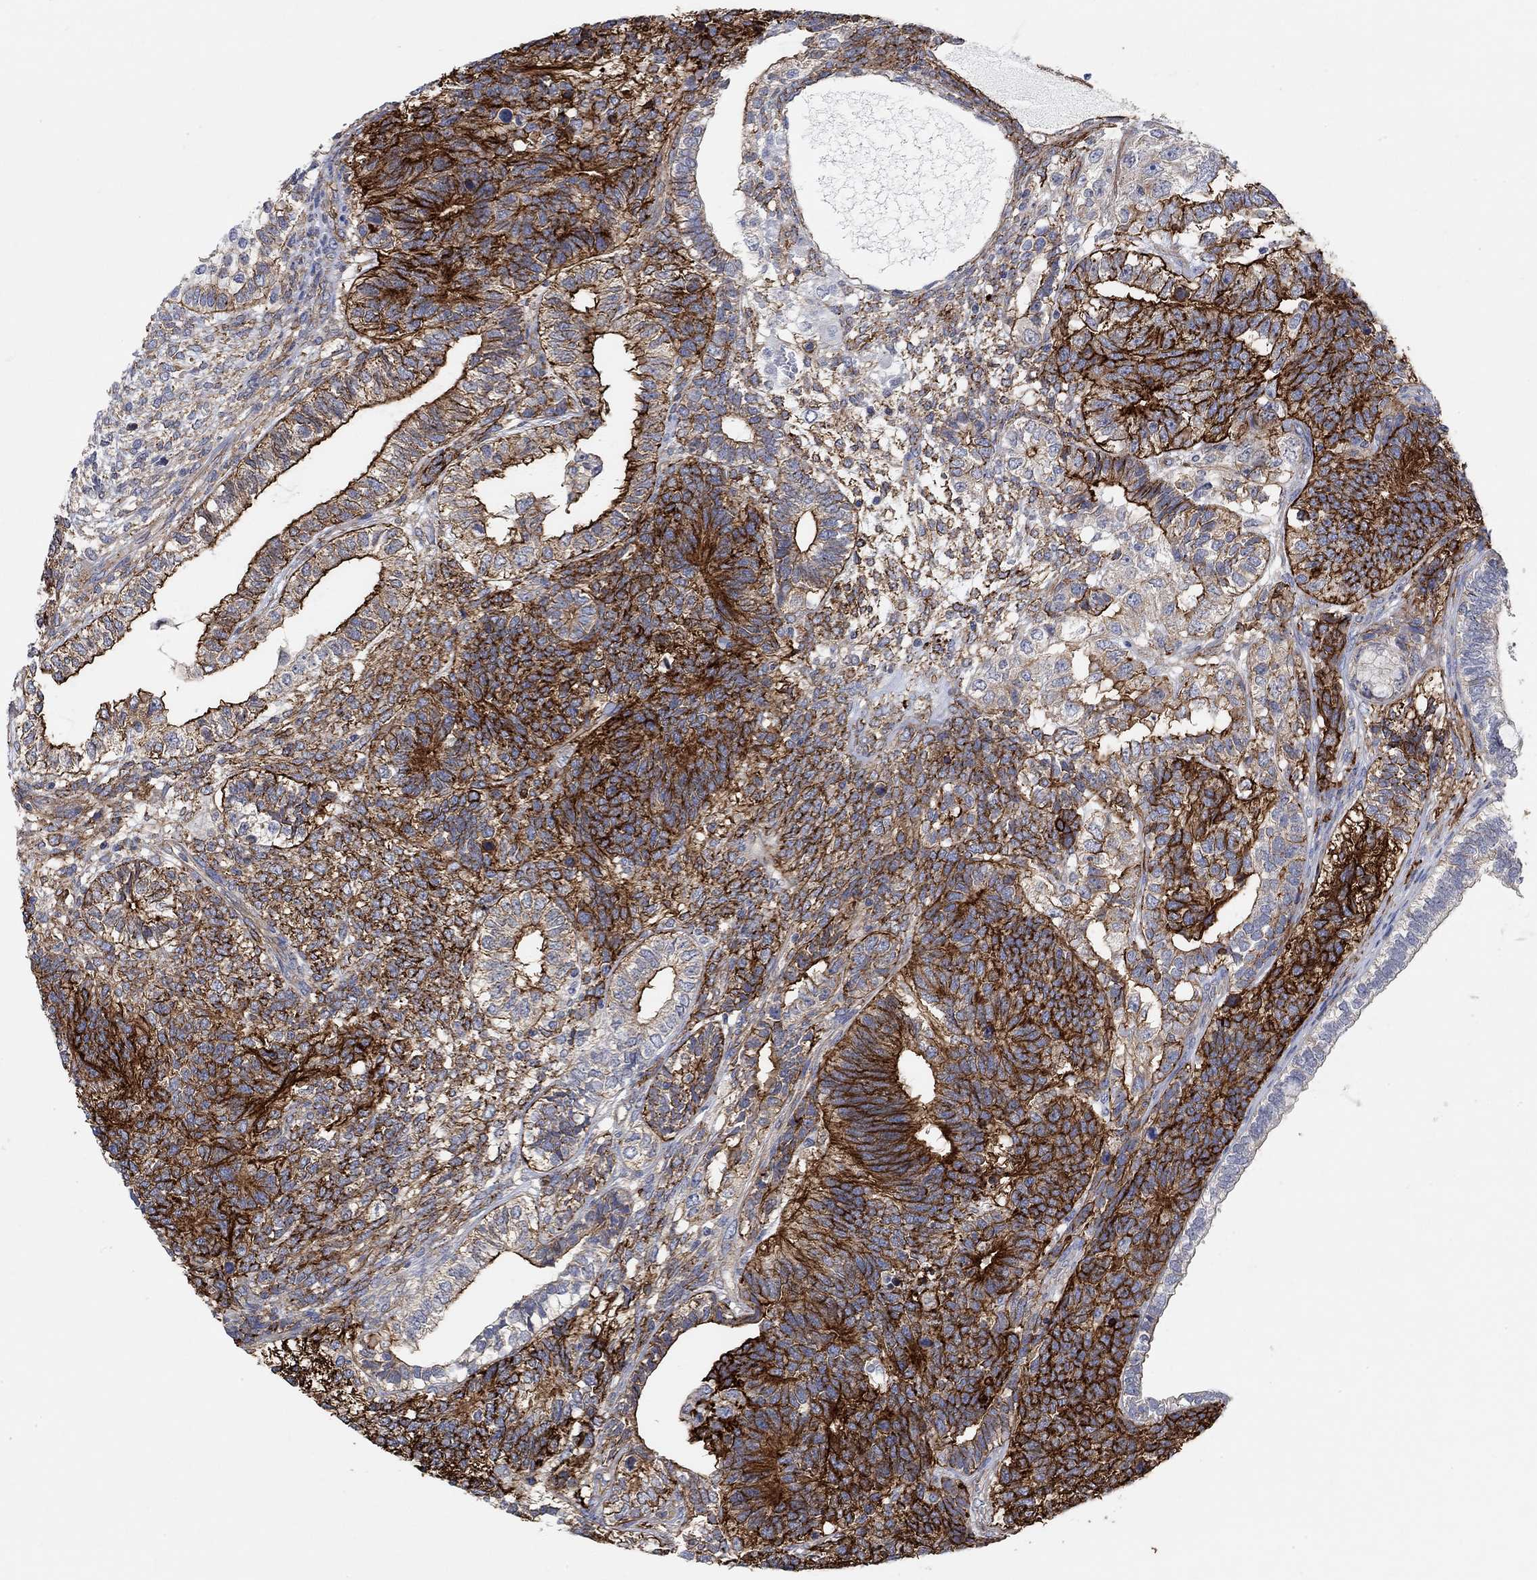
{"staining": {"intensity": "strong", "quantity": ">75%", "location": "cytoplasmic/membranous"}, "tissue": "testis cancer", "cell_type": "Tumor cells", "image_type": "cancer", "snomed": [{"axis": "morphology", "description": "Seminoma, NOS"}, {"axis": "morphology", "description": "Carcinoma, Embryonal, NOS"}, {"axis": "topography", "description": "Testis"}], "caption": "The micrograph demonstrates staining of embryonal carcinoma (testis), revealing strong cytoplasmic/membranous protein positivity (brown color) within tumor cells.", "gene": "SYT16", "patient": {"sex": "male", "age": 41}}